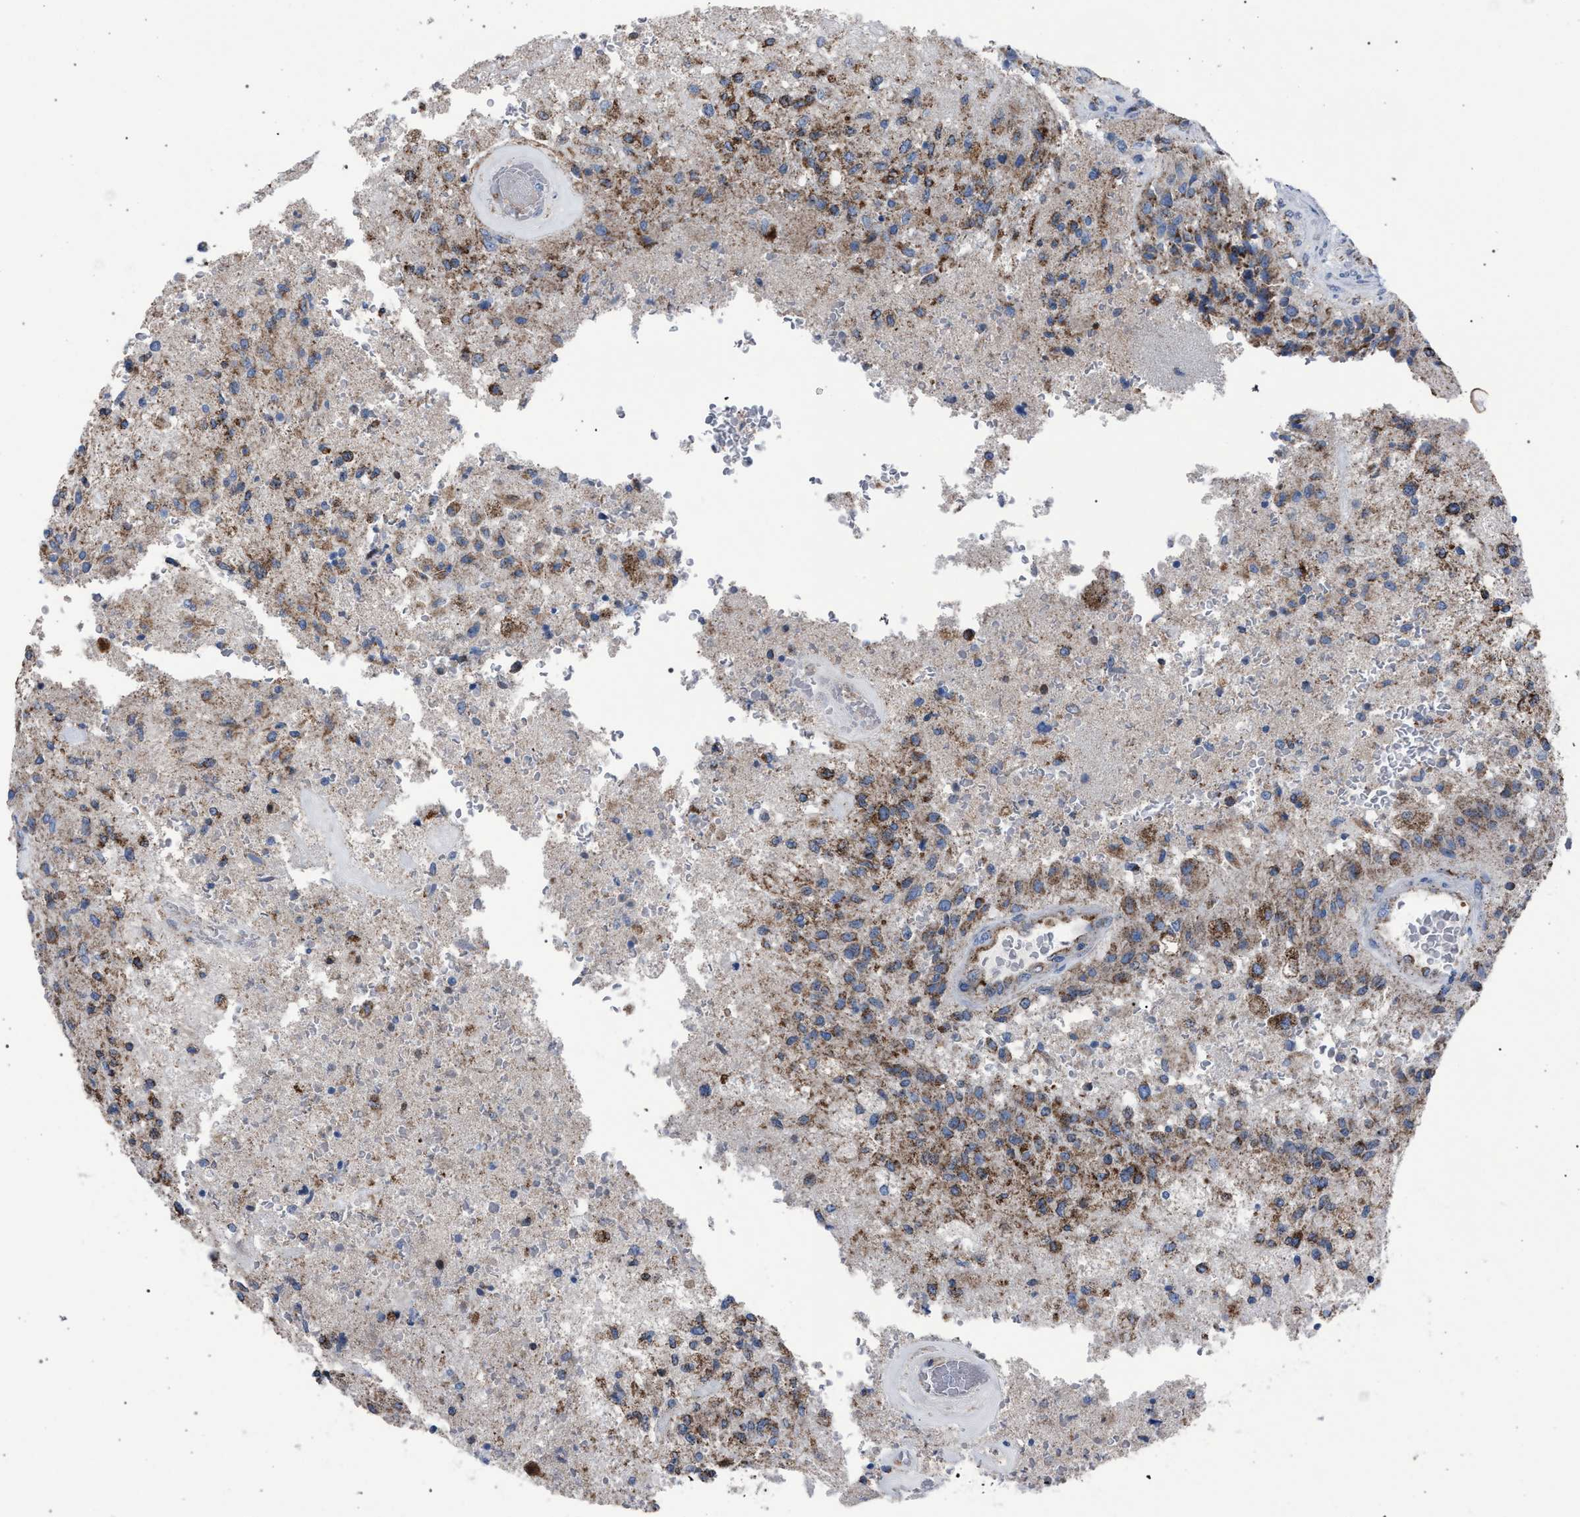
{"staining": {"intensity": "moderate", "quantity": ">75%", "location": "cytoplasmic/membranous"}, "tissue": "glioma", "cell_type": "Tumor cells", "image_type": "cancer", "snomed": [{"axis": "morphology", "description": "Normal tissue, NOS"}, {"axis": "morphology", "description": "Glioma, malignant, High grade"}, {"axis": "topography", "description": "Cerebral cortex"}], "caption": "Moderate cytoplasmic/membranous protein positivity is appreciated in about >75% of tumor cells in glioma. Nuclei are stained in blue.", "gene": "HSD17B4", "patient": {"sex": "male", "age": 77}}